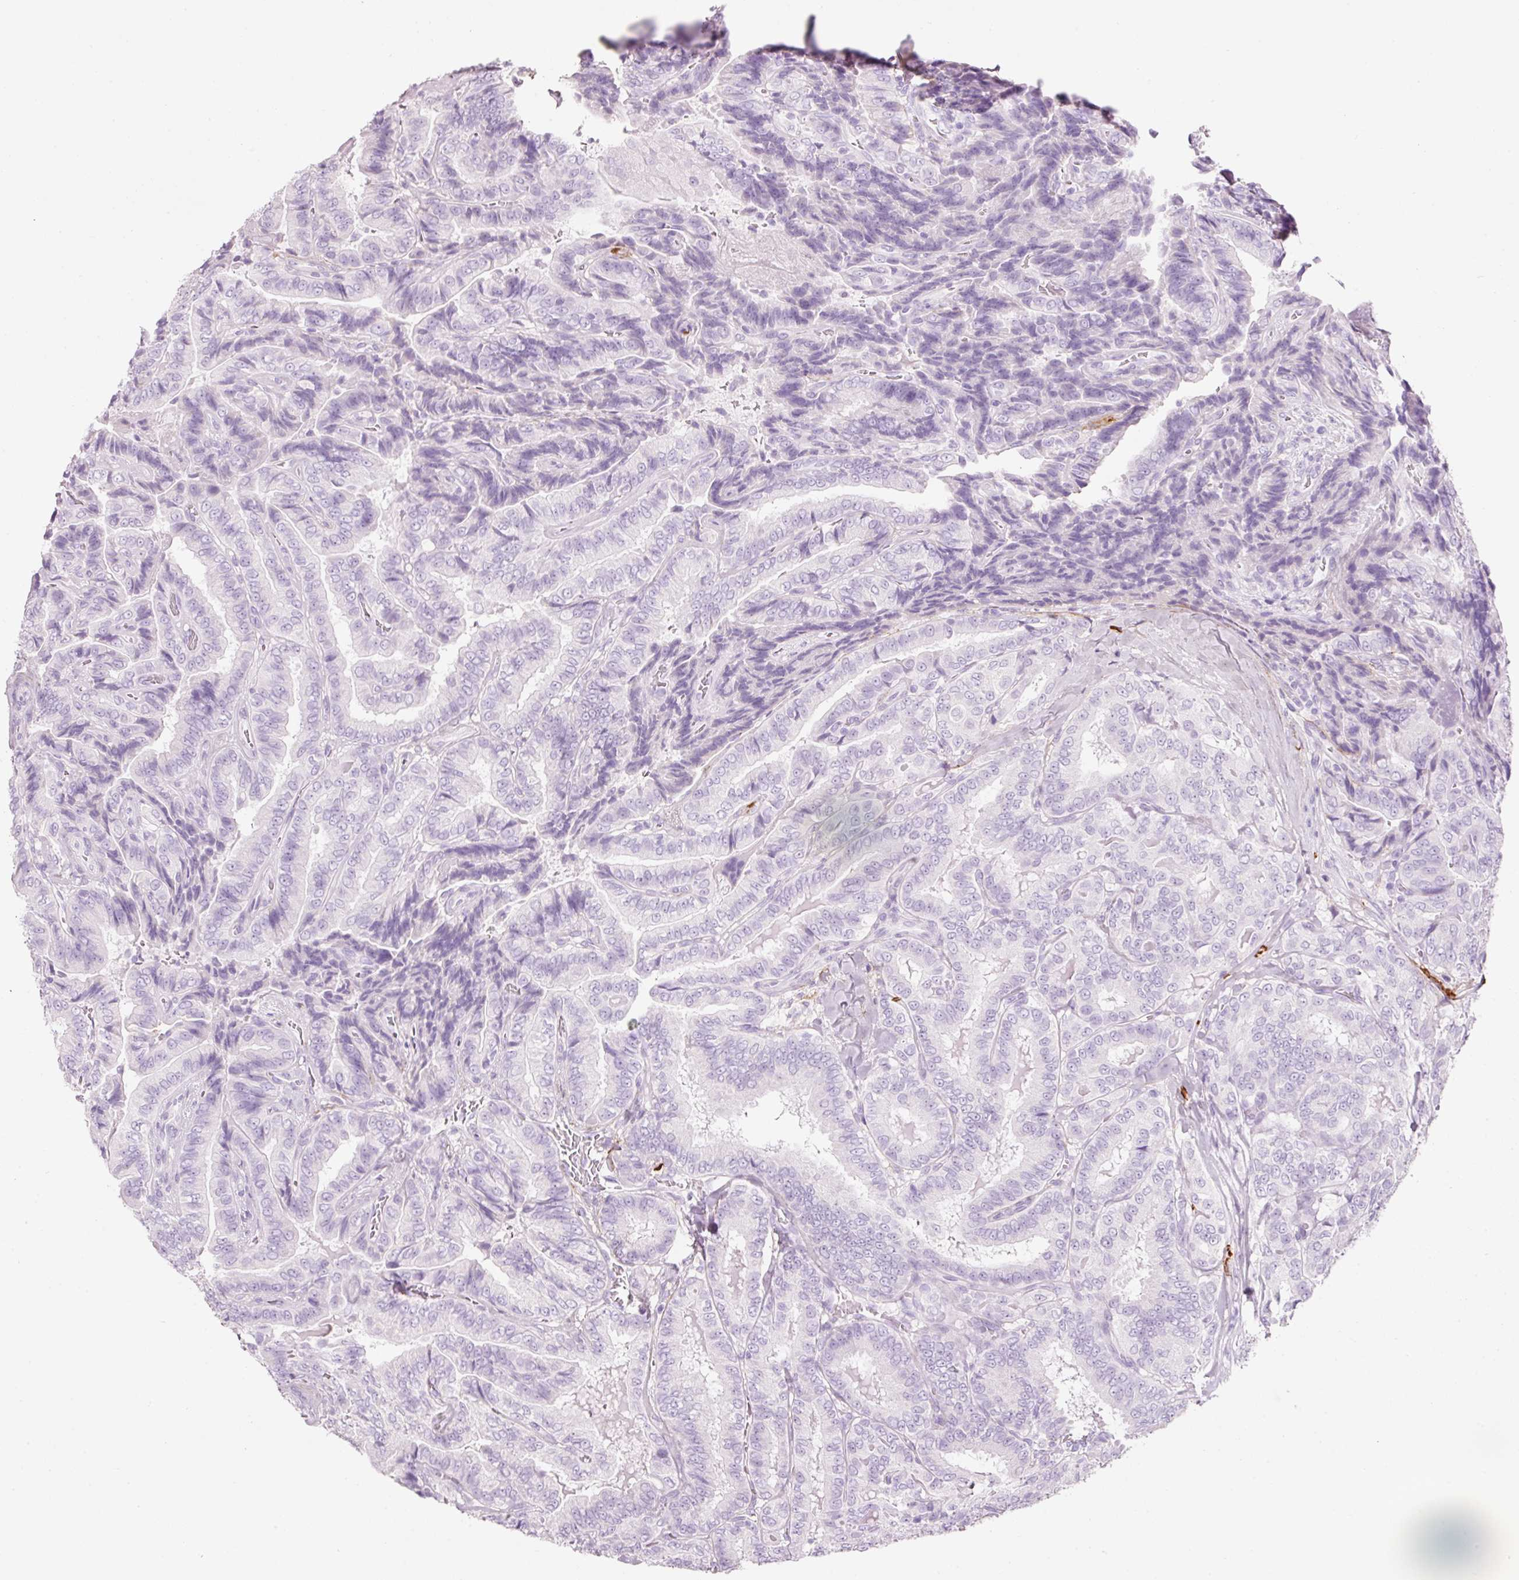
{"staining": {"intensity": "negative", "quantity": "none", "location": "none"}, "tissue": "thyroid cancer", "cell_type": "Tumor cells", "image_type": "cancer", "snomed": [{"axis": "morphology", "description": "Papillary adenocarcinoma, NOS"}, {"axis": "topography", "description": "Thyroid gland"}], "caption": "An image of human papillary adenocarcinoma (thyroid) is negative for staining in tumor cells.", "gene": "MFAP4", "patient": {"sex": "male", "age": 61}}